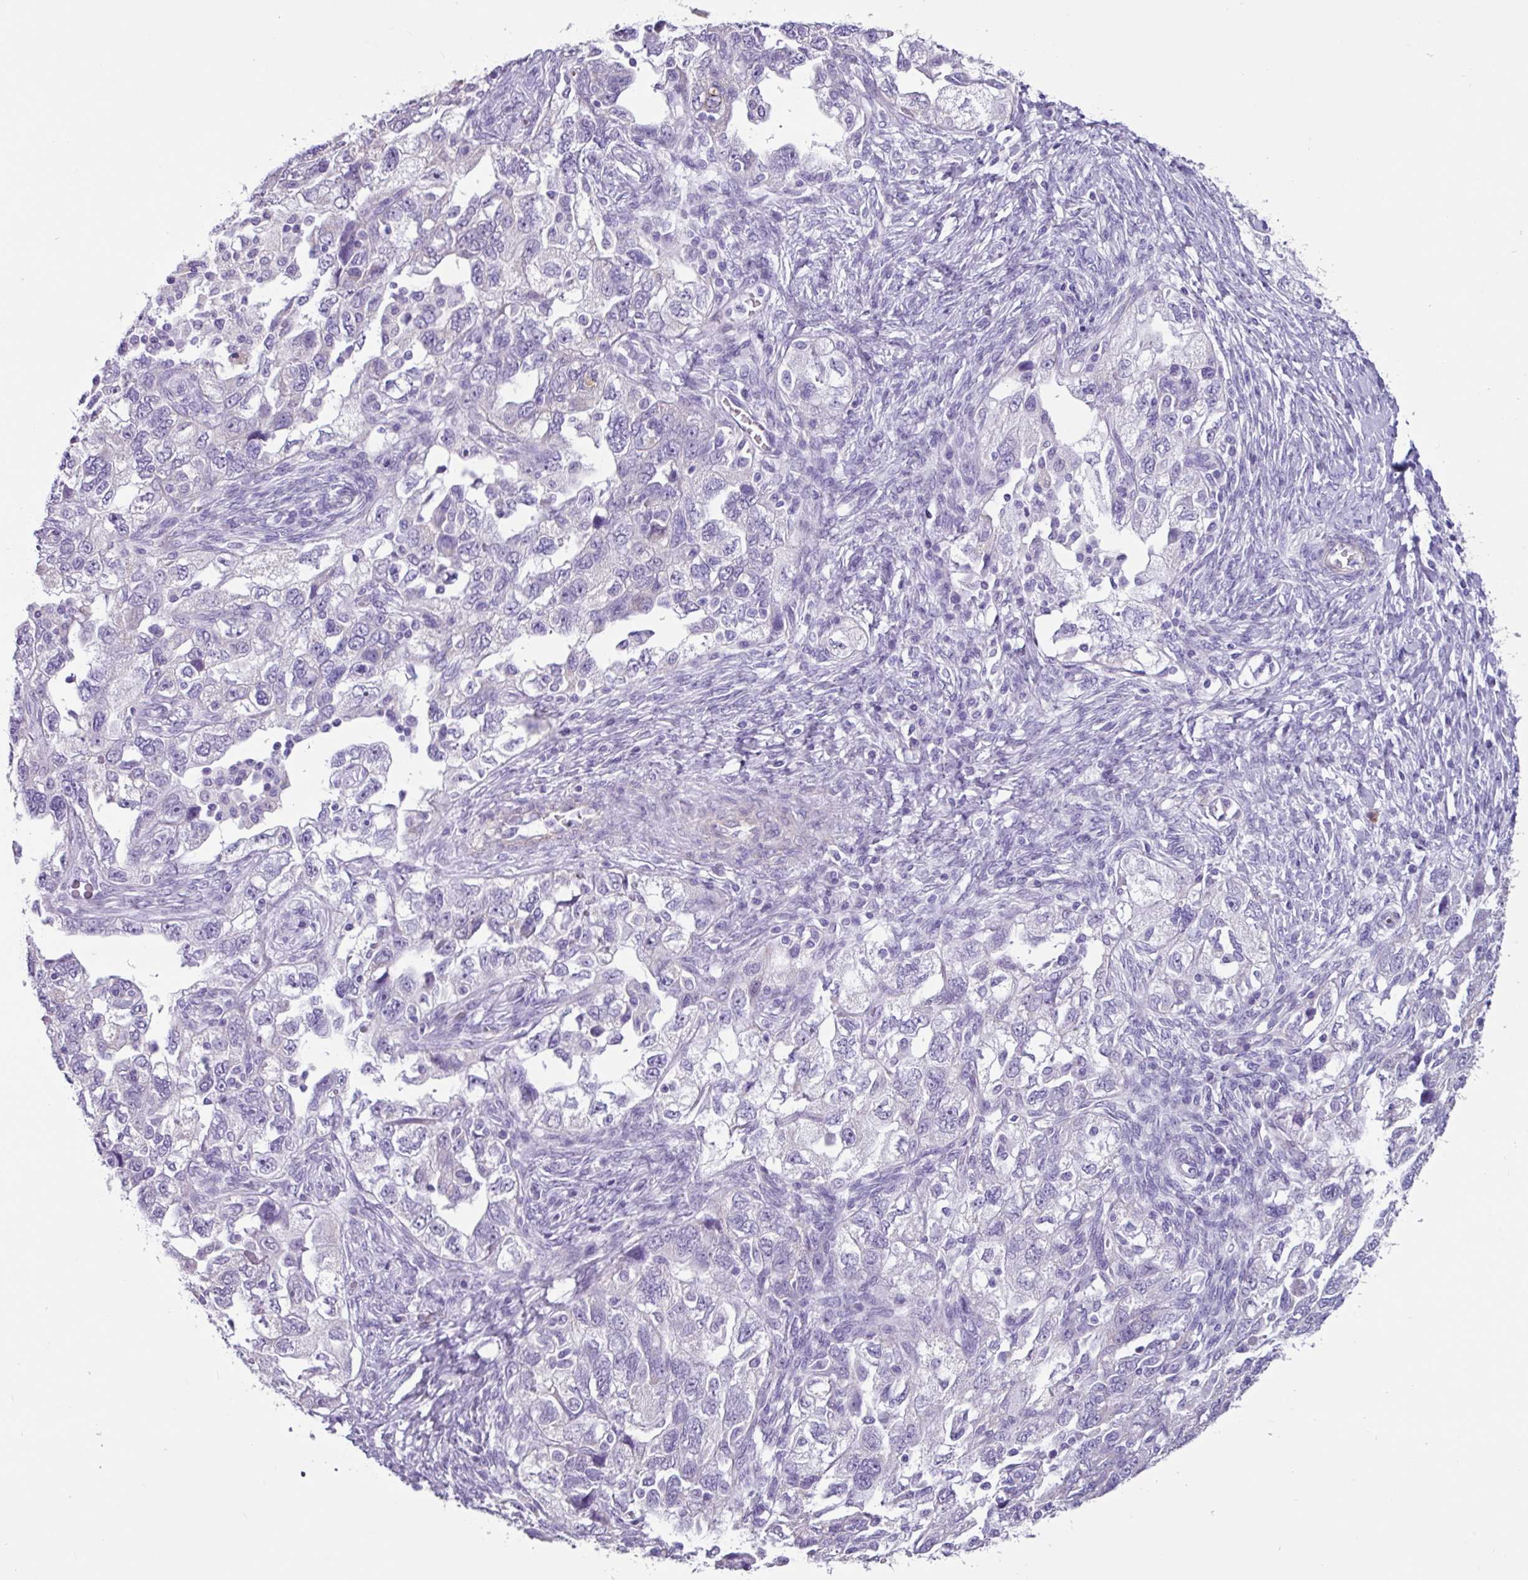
{"staining": {"intensity": "negative", "quantity": "none", "location": "none"}, "tissue": "ovarian cancer", "cell_type": "Tumor cells", "image_type": "cancer", "snomed": [{"axis": "morphology", "description": "Carcinoma, NOS"}, {"axis": "morphology", "description": "Cystadenocarcinoma, serous, NOS"}, {"axis": "topography", "description": "Ovary"}], "caption": "Carcinoma (ovarian) was stained to show a protein in brown. There is no significant expression in tumor cells.", "gene": "OTX1", "patient": {"sex": "female", "age": 69}}